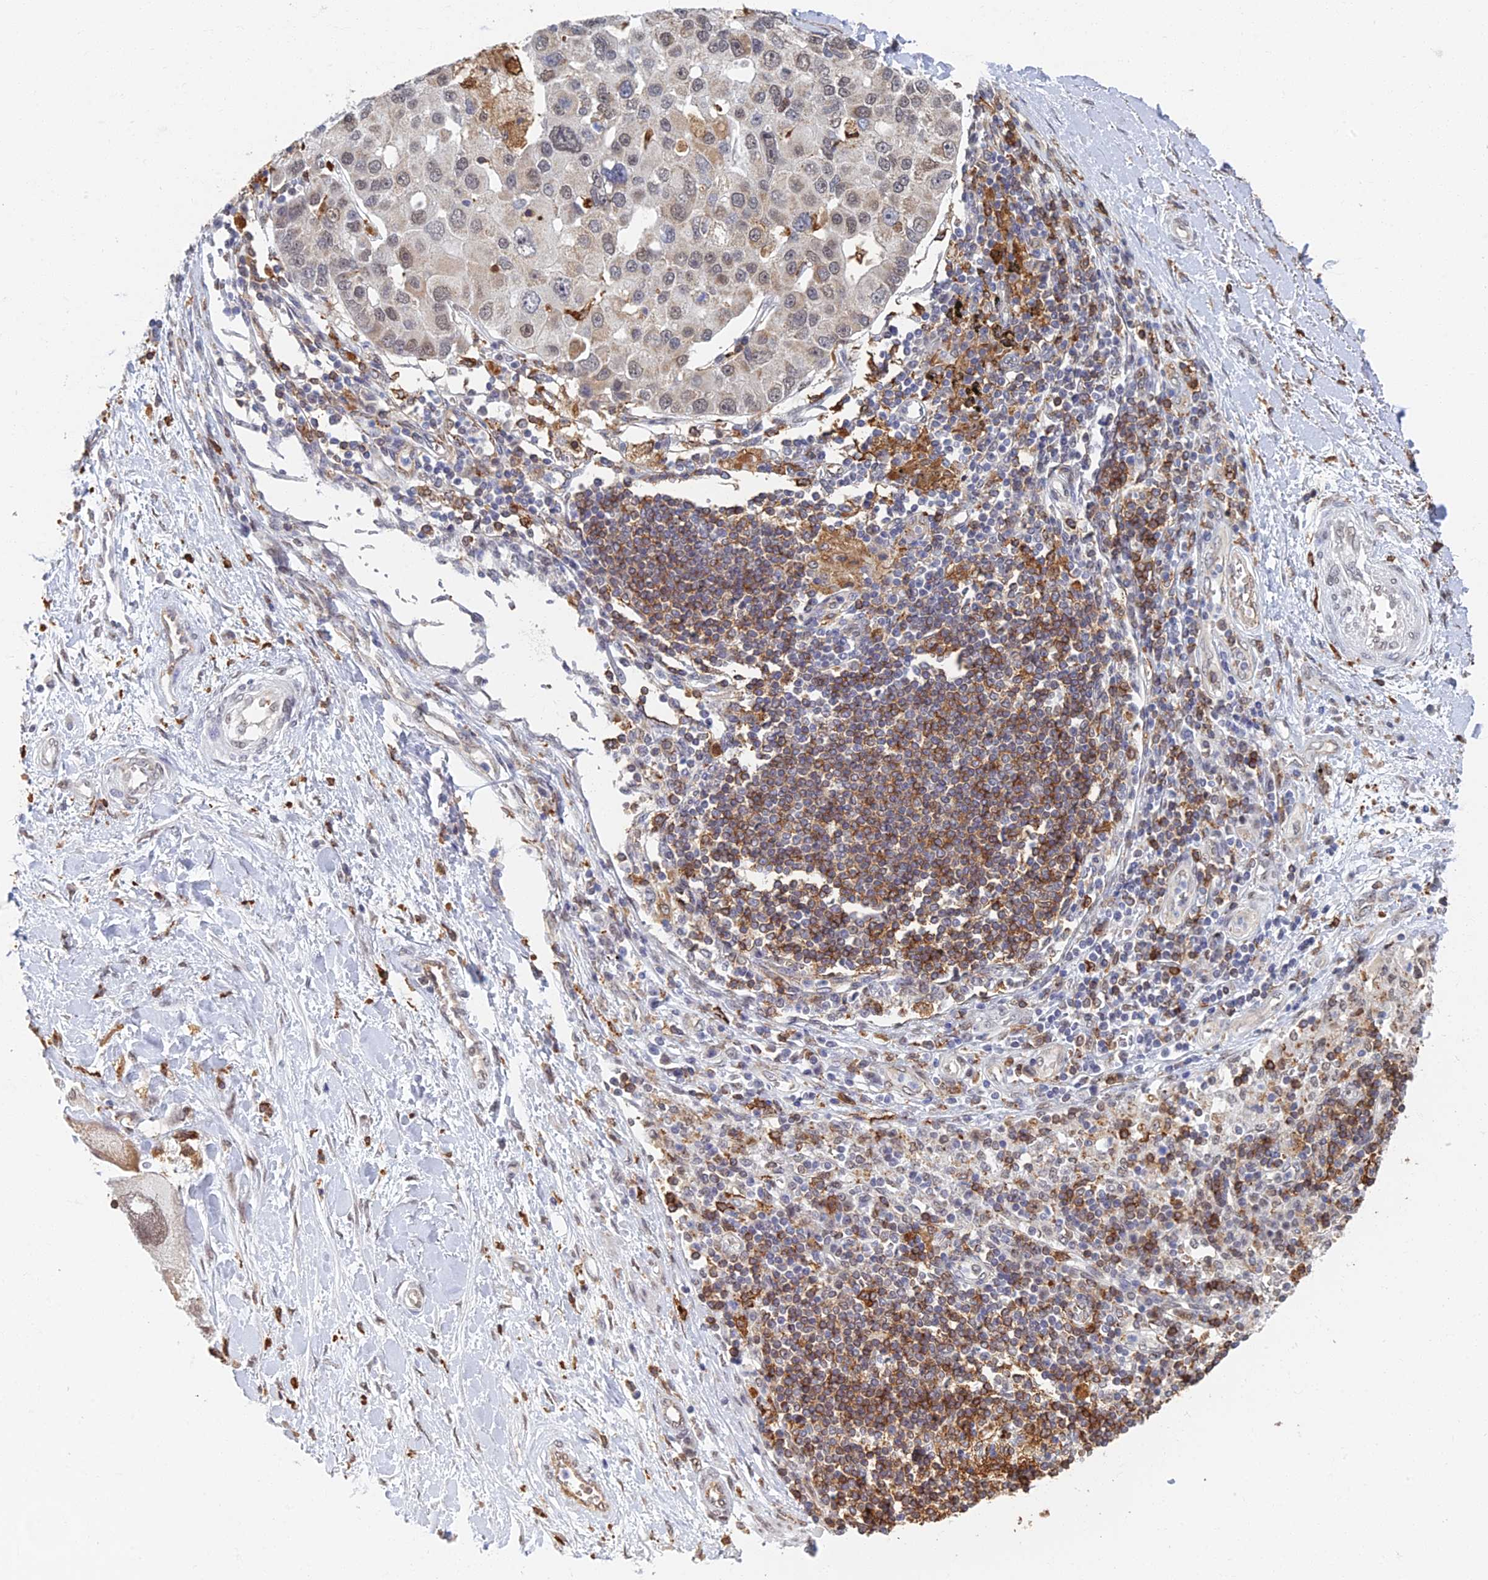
{"staining": {"intensity": "weak", "quantity": "25%-75%", "location": "nuclear"}, "tissue": "lung cancer", "cell_type": "Tumor cells", "image_type": "cancer", "snomed": [{"axis": "morphology", "description": "Adenocarcinoma, NOS"}, {"axis": "topography", "description": "Lung"}], "caption": "IHC image of human lung adenocarcinoma stained for a protein (brown), which displays low levels of weak nuclear expression in approximately 25%-75% of tumor cells.", "gene": "GPATCH1", "patient": {"sex": "female", "age": 54}}